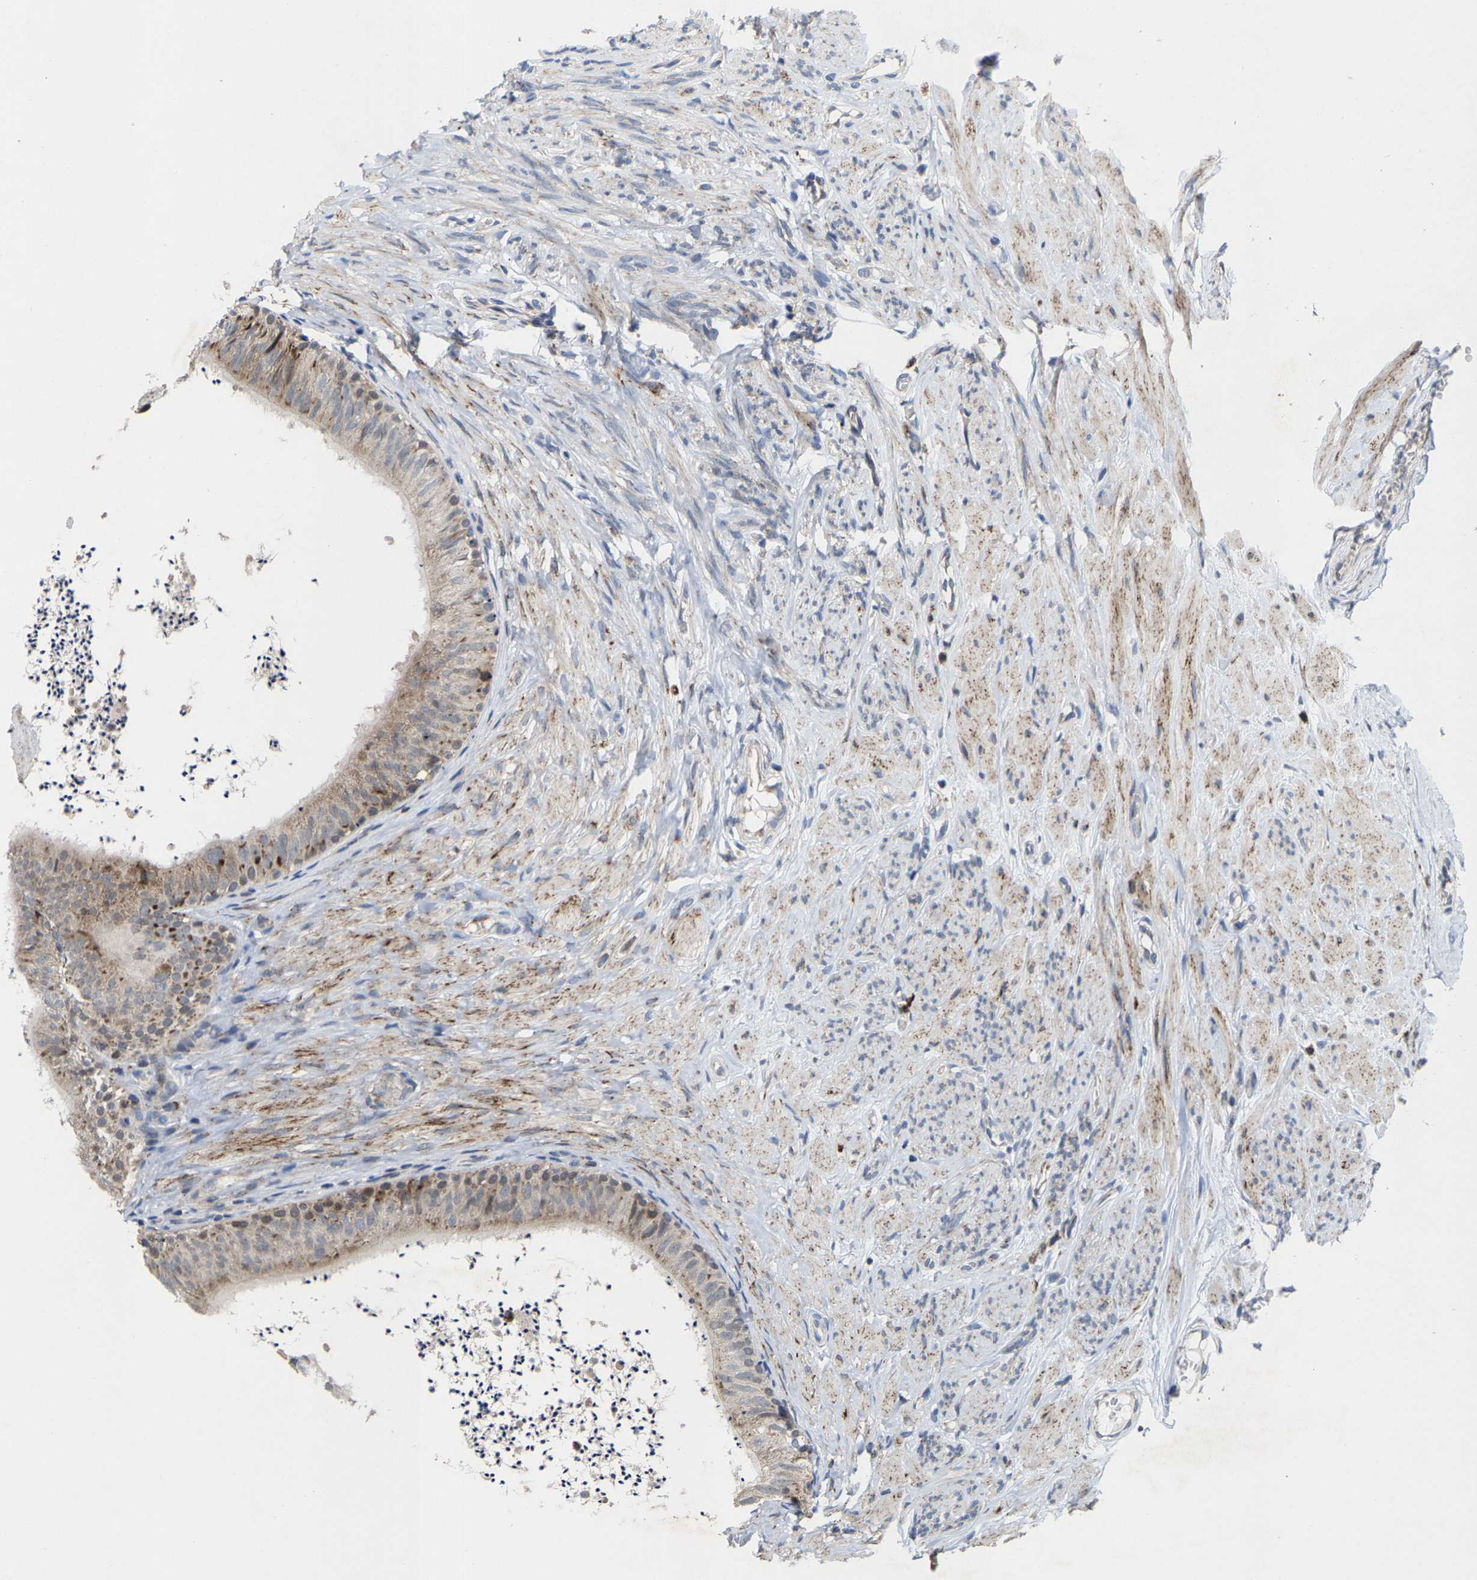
{"staining": {"intensity": "moderate", "quantity": "<25%", "location": "cytoplasmic/membranous"}, "tissue": "epididymis", "cell_type": "Glandular cells", "image_type": "normal", "snomed": [{"axis": "morphology", "description": "Normal tissue, NOS"}, {"axis": "topography", "description": "Epididymis"}], "caption": "Moderate cytoplasmic/membranous expression for a protein is seen in approximately <25% of glandular cells of benign epididymis using immunohistochemistry (IHC).", "gene": "TDRKH", "patient": {"sex": "male", "age": 56}}